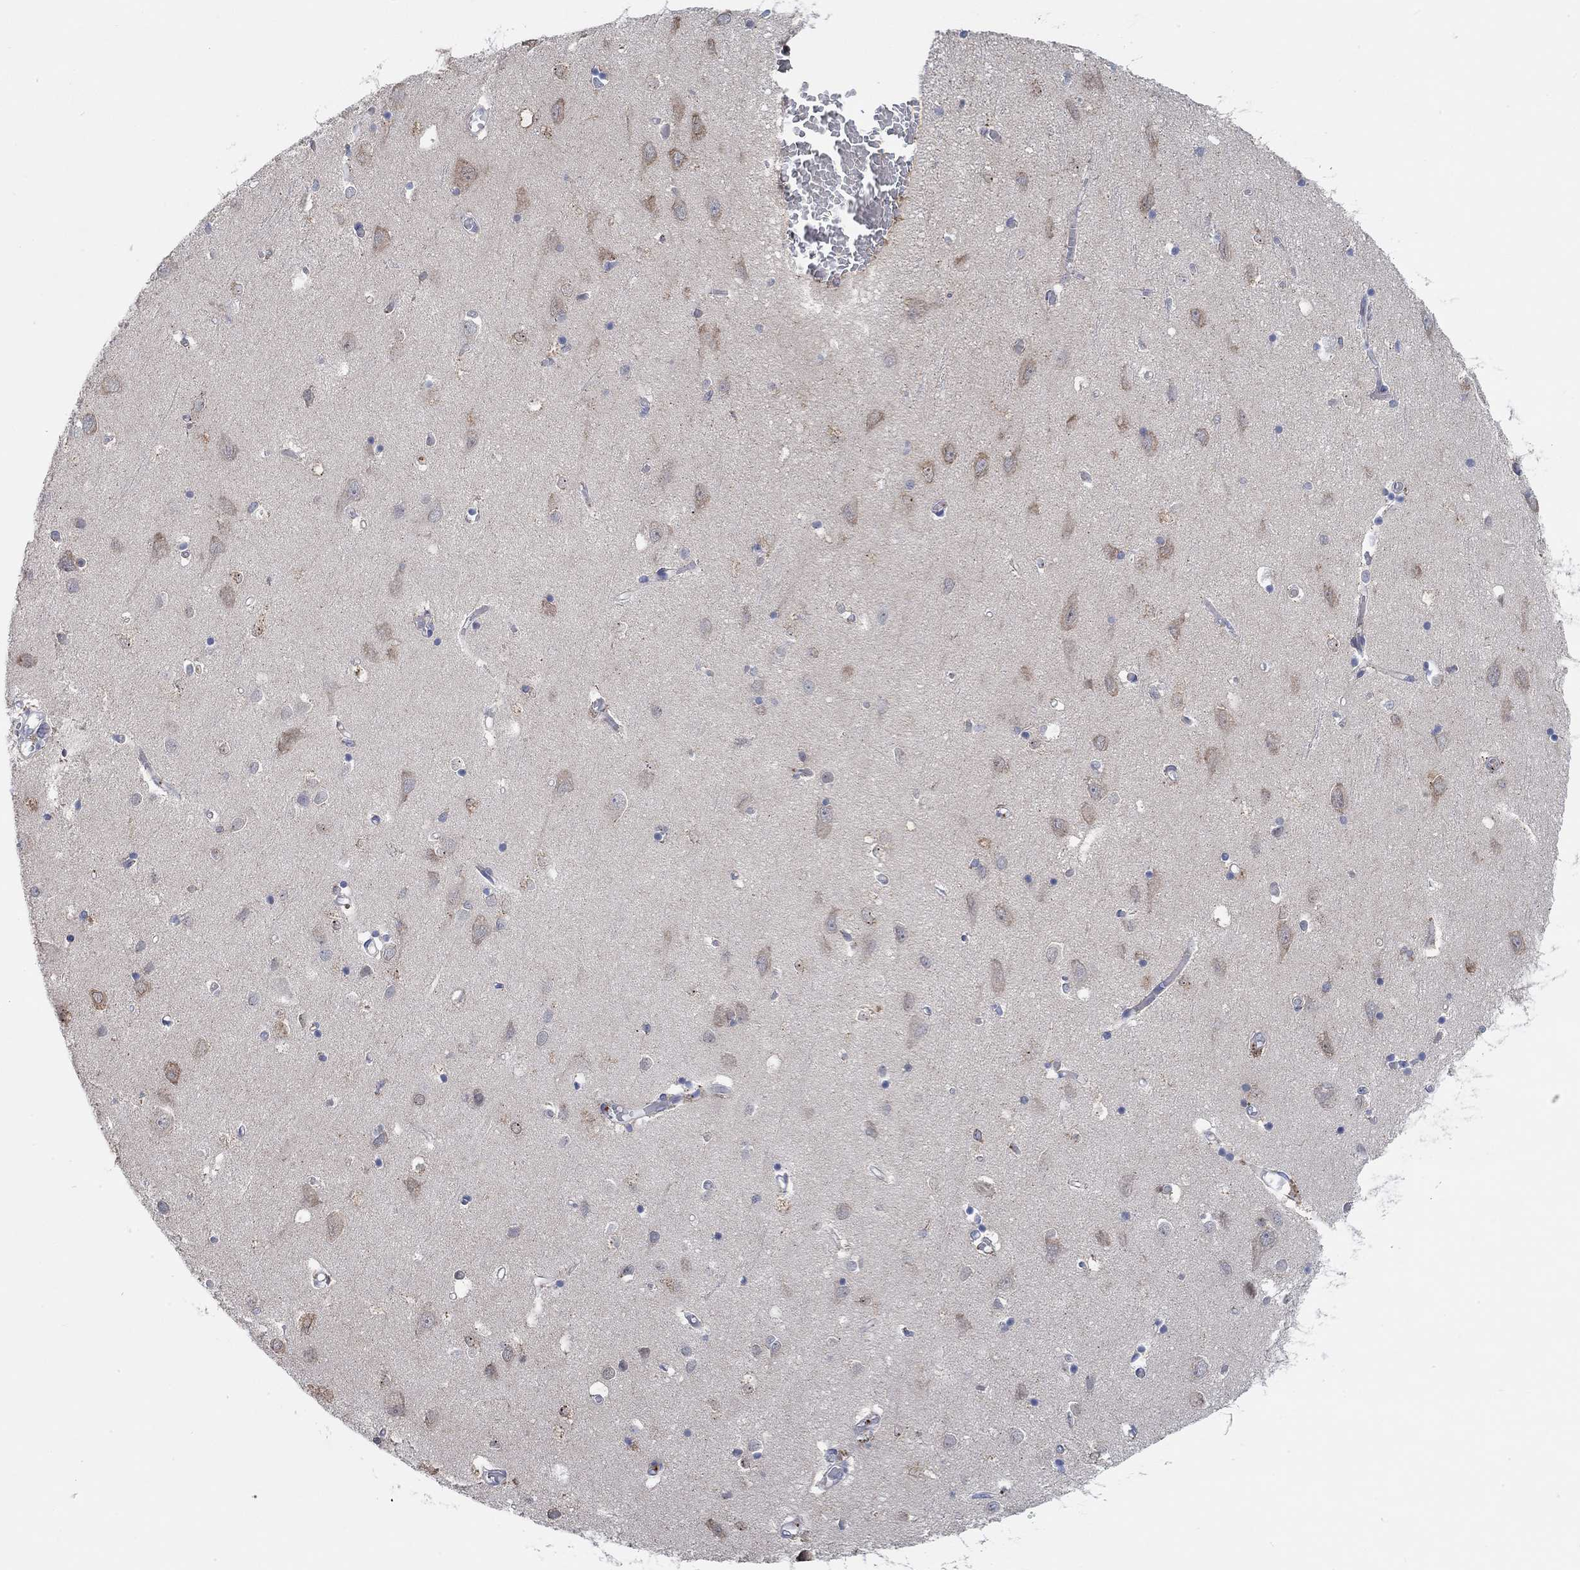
{"staining": {"intensity": "negative", "quantity": "none", "location": "none"}, "tissue": "cerebral cortex", "cell_type": "Endothelial cells", "image_type": "normal", "snomed": [{"axis": "morphology", "description": "Normal tissue, NOS"}, {"axis": "topography", "description": "Cerebral cortex"}], "caption": "The micrograph exhibits no significant positivity in endothelial cells of cerebral cortex. The staining was performed using DAB (3,3'-diaminobenzidine) to visualize the protein expression in brown, while the nuclei were stained in blue with hematoxylin (Magnification: 20x).", "gene": "PMFBP1", "patient": {"sex": "male", "age": 70}}